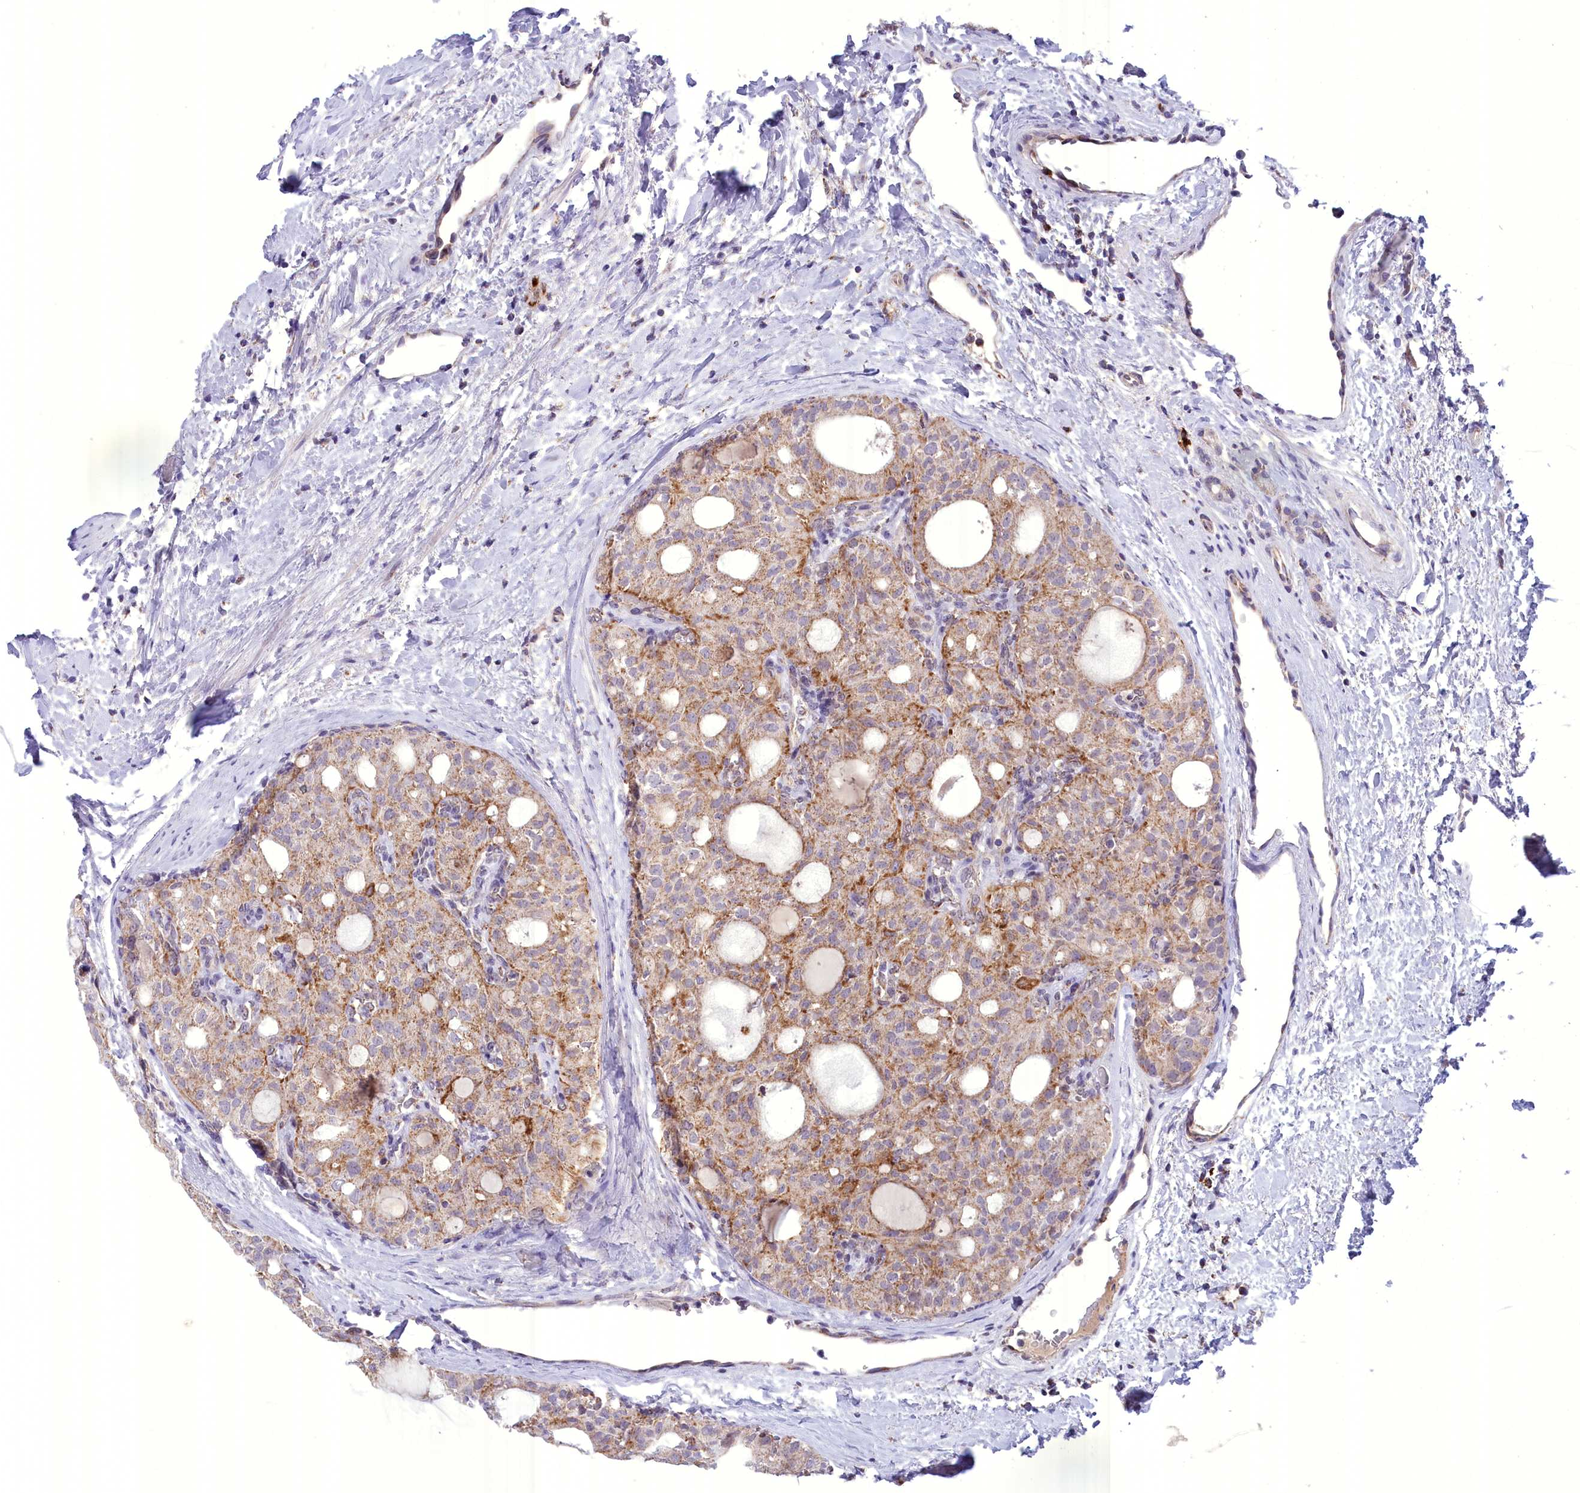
{"staining": {"intensity": "moderate", "quantity": ">75%", "location": "cytoplasmic/membranous"}, "tissue": "thyroid cancer", "cell_type": "Tumor cells", "image_type": "cancer", "snomed": [{"axis": "morphology", "description": "Follicular adenoma carcinoma, NOS"}, {"axis": "topography", "description": "Thyroid gland"}], "caption": "A brown stain labels moderate cytoplasmic/membranous staining of a protein in thyroid cancer tumor cells. The staining is performed using DAB brown chromogen to label protein expression. The nuclei are counter-stained blue using hematoxylin.", "gene": "FAM149B1", "patient": {"sex": "male", "age": 75}}